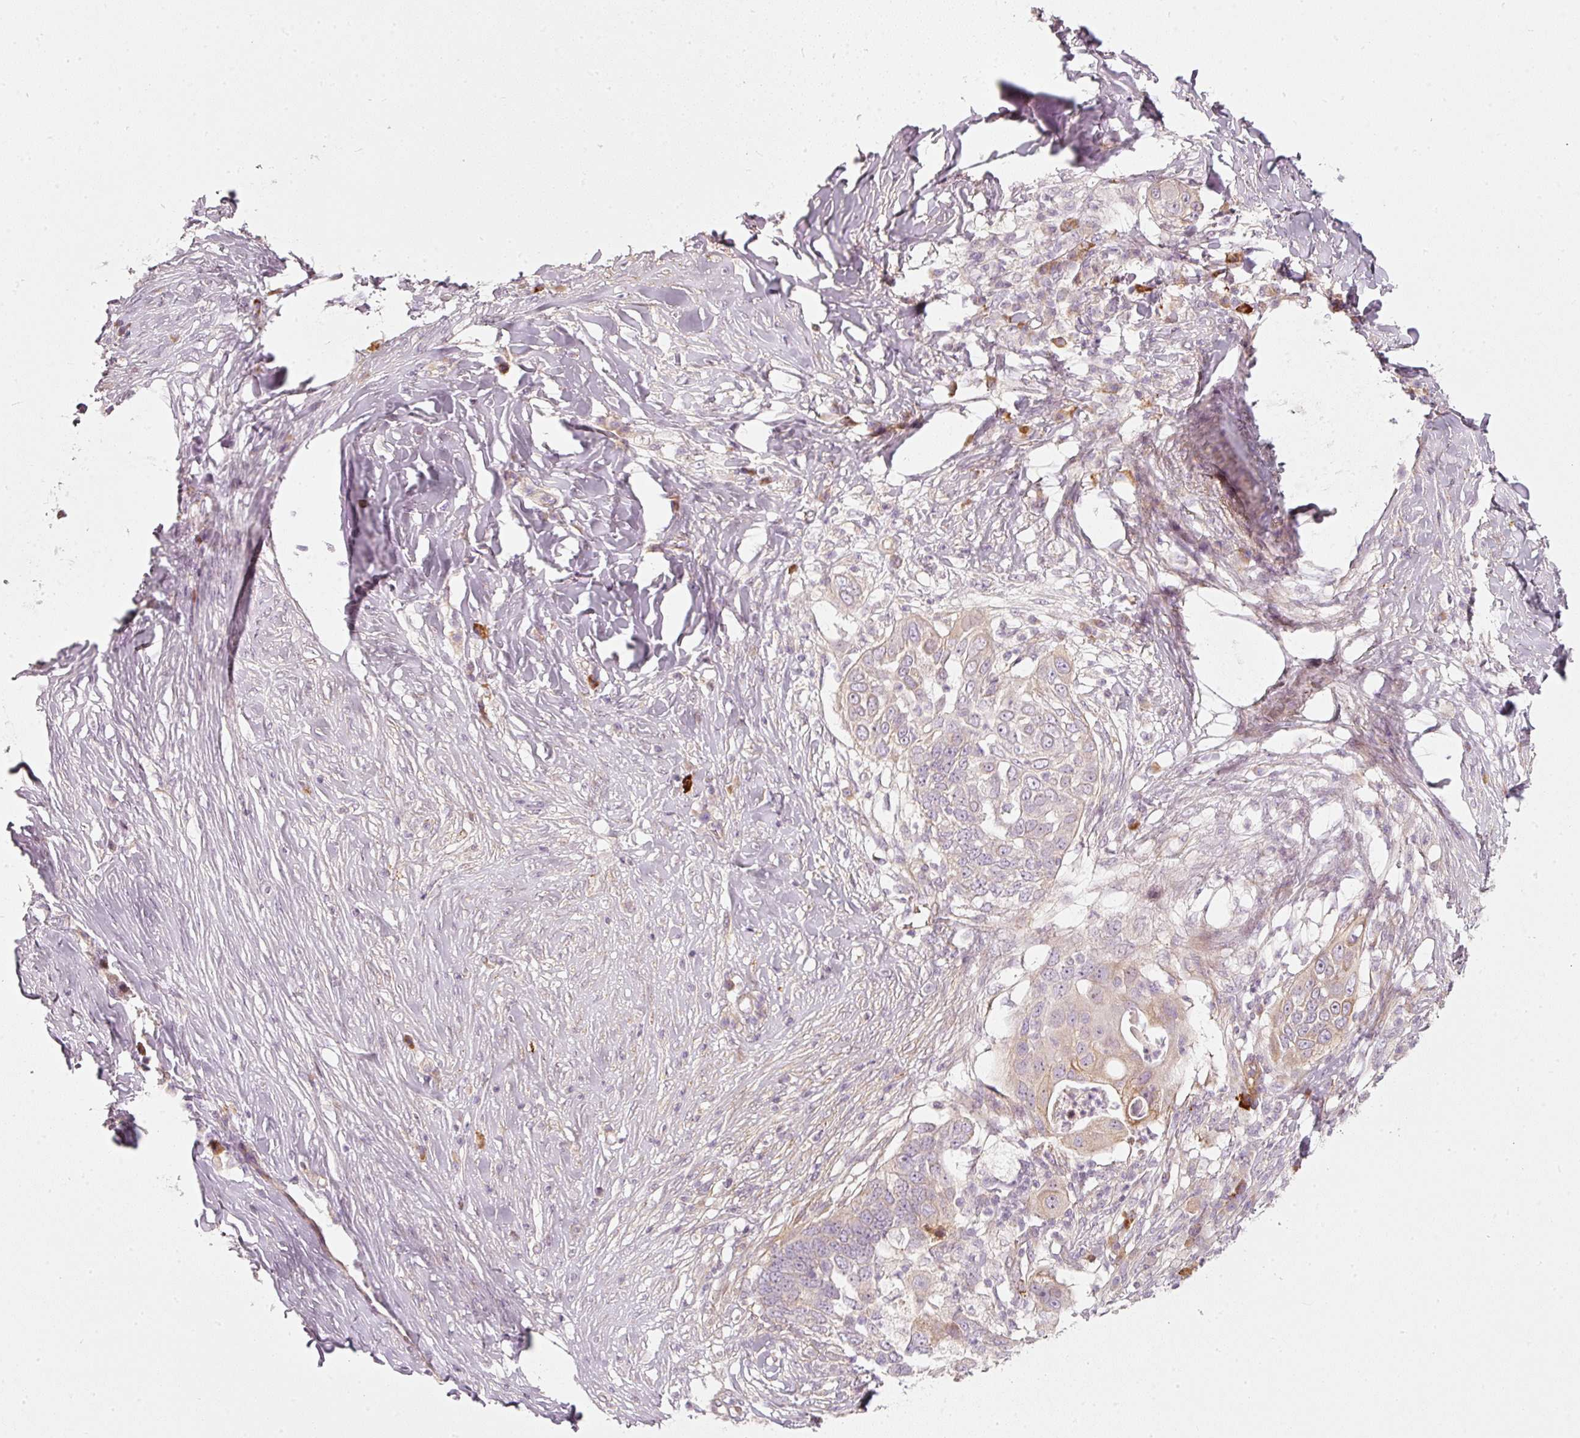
{"staining": {"intensity": "negative", "quantity": "none", "location": "none"}, "tissue": "skin cancer", "cell_type": "Tumor cells", "image_type": "cancer", "snomed": [{"axis": "morphology", "description": "Squamous cell carcinoma, NOS"}, {"axis": "topography", "description": "Skin"}], "caption": "An image of human skin cancer (squamous cell carcinoma) is negative for staining in tumor cells.", "gene": "KCNQ1", "patient": {"sex": "female", "age": 44}}